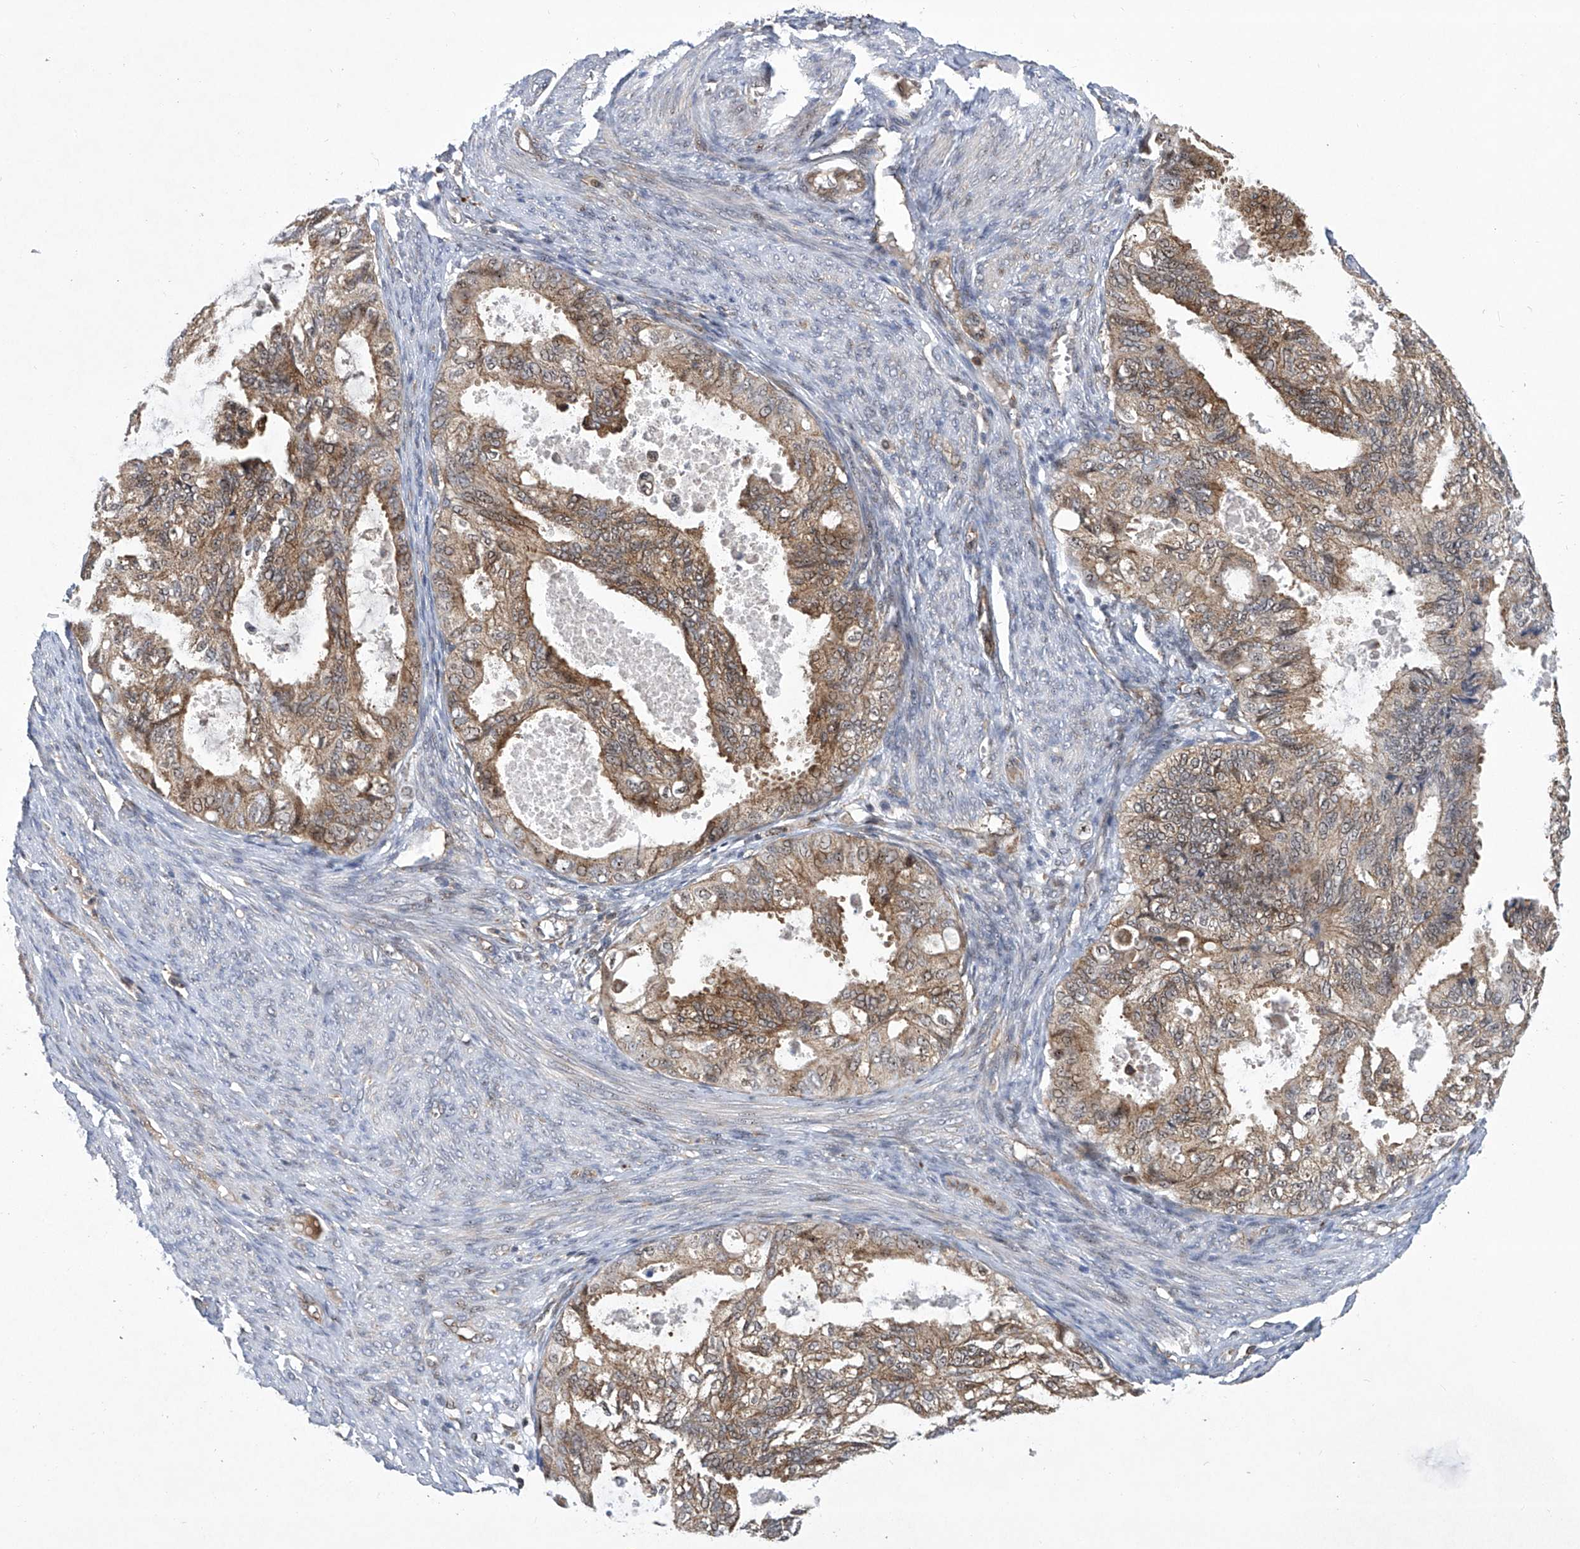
{"staining": {"intensity": "moderate", "quantity": ">75%", "location": "cytoplasmic/membranous"}, "tissue": "cervical cancer", "cell_type": "Tumor cells", "image_type": "cancer", "snomed": [{"axis": "morphology", "description": "Normal tissue, NOS"}, {"axis": "morphology", "description": "Adenocarcinoma, NOS"}, {"axis": "topography", "description": "Cervix"}, {"axis": "topography", "description": "Endometrium"}], "caption": "Tumor cells exhibit moderate cytoplasmic/membranous staining in about >75% of cells in cervical cancer (adenocarcinoma).", "gene": "CISH", "patient": {"sex": "female", "age": 86}}